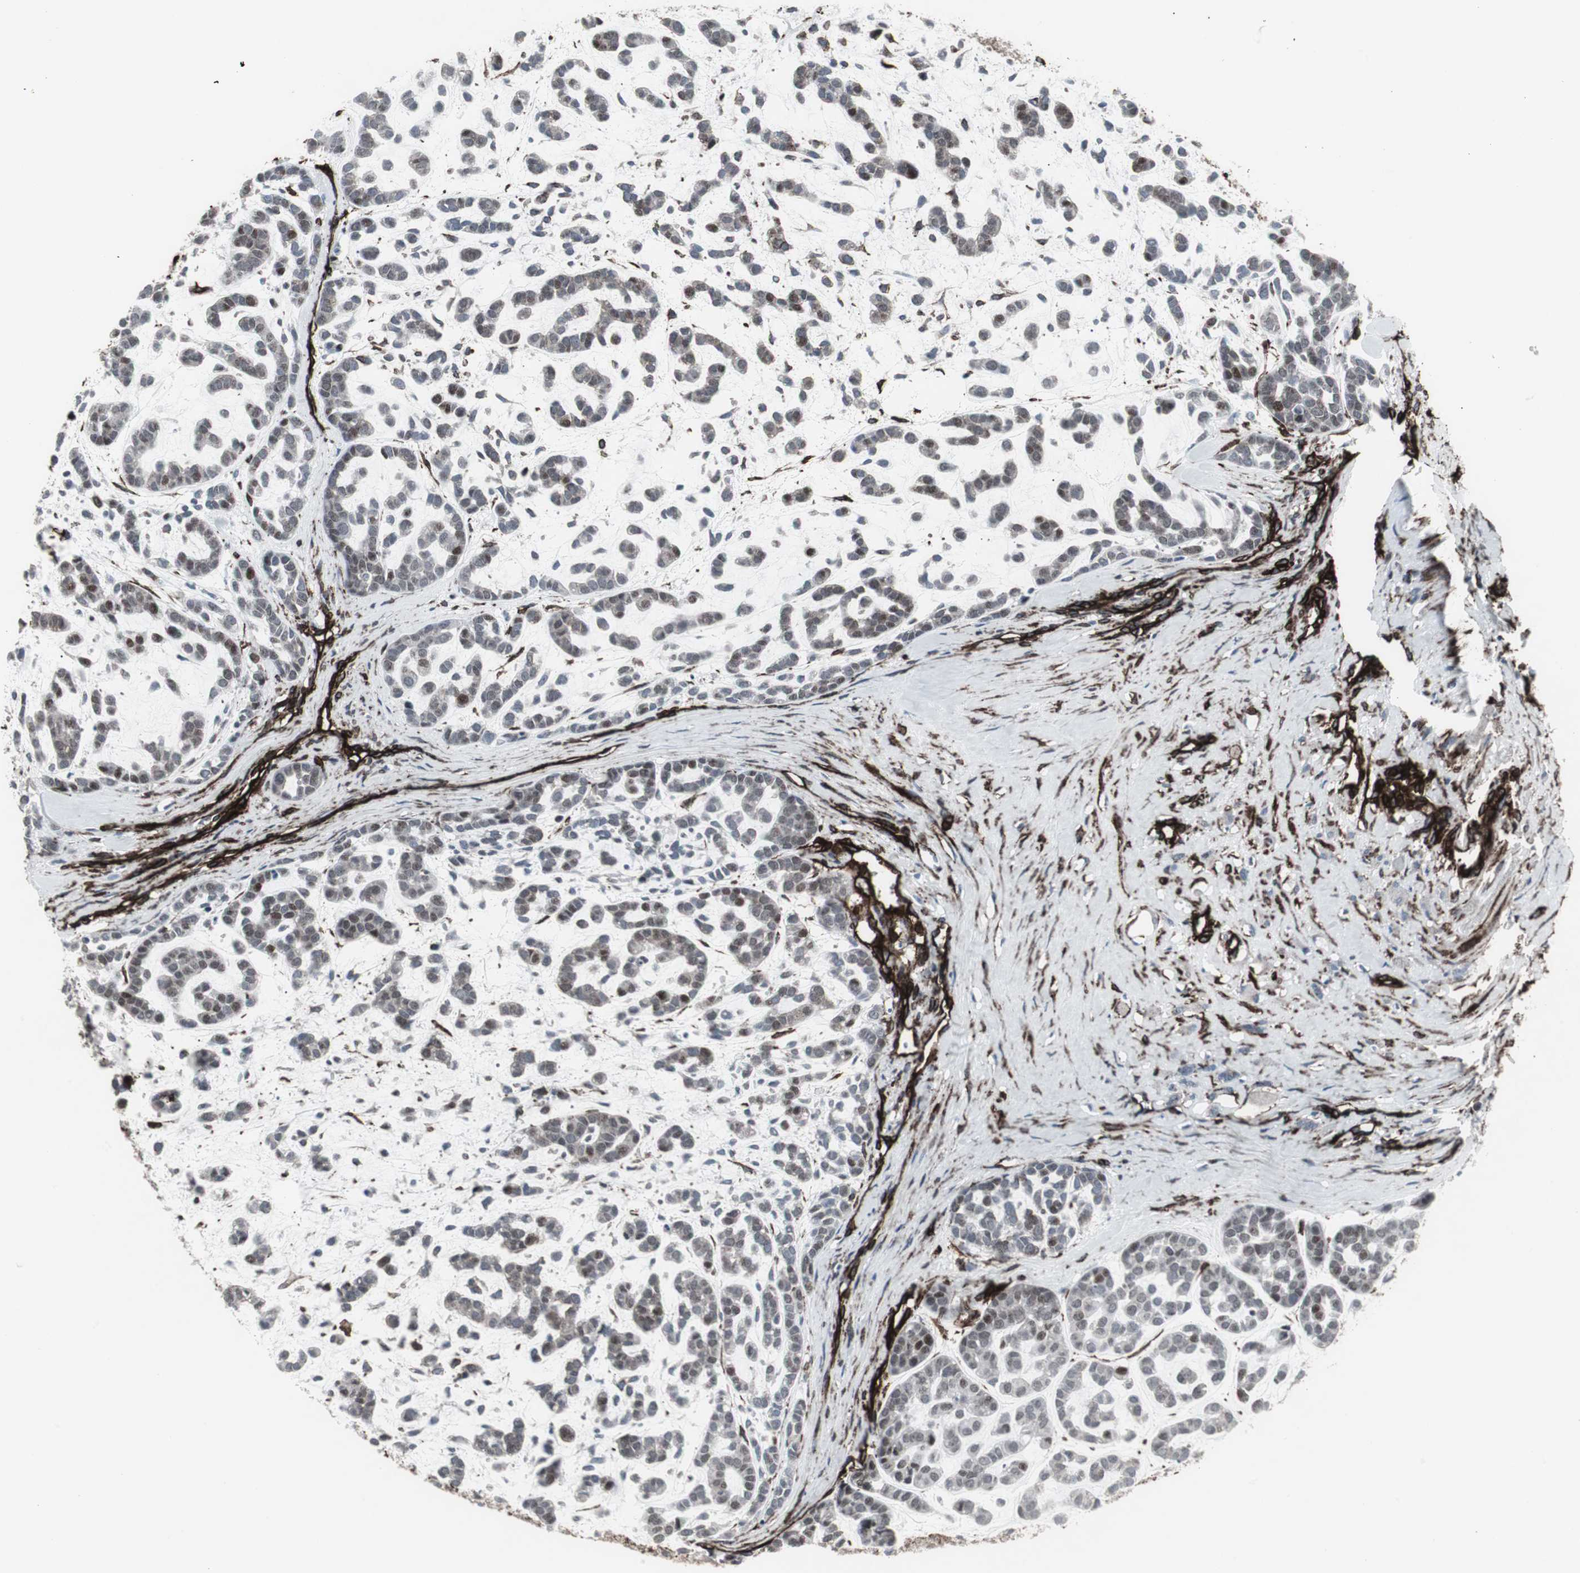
{"staining": {"intensity": "moderate", "quantity": ">75%", "location": "cytoplasmic/membranous,nuclear"}, "tissue": "head and neck cancer", "cell_type": "Tumor cells", "image_type": "cancer", "snomed": [{"axis": "morphology", "description": "Adenocarcinoma, NOS"}, {"axis": "morphology", "description": "Adenoma, NOS"}, {"axis": "topography", "description": "Head-Neck"}], "caption": "High-power microscopy captured an IHC histopathology image of adenoma (head and neck), revealing moderate cytoplasmic/membranous and nuclear staining in approximately >75% of tumor cells.", "gene": "PDGFA", "patient": {"sex": "female", "age": 55}}